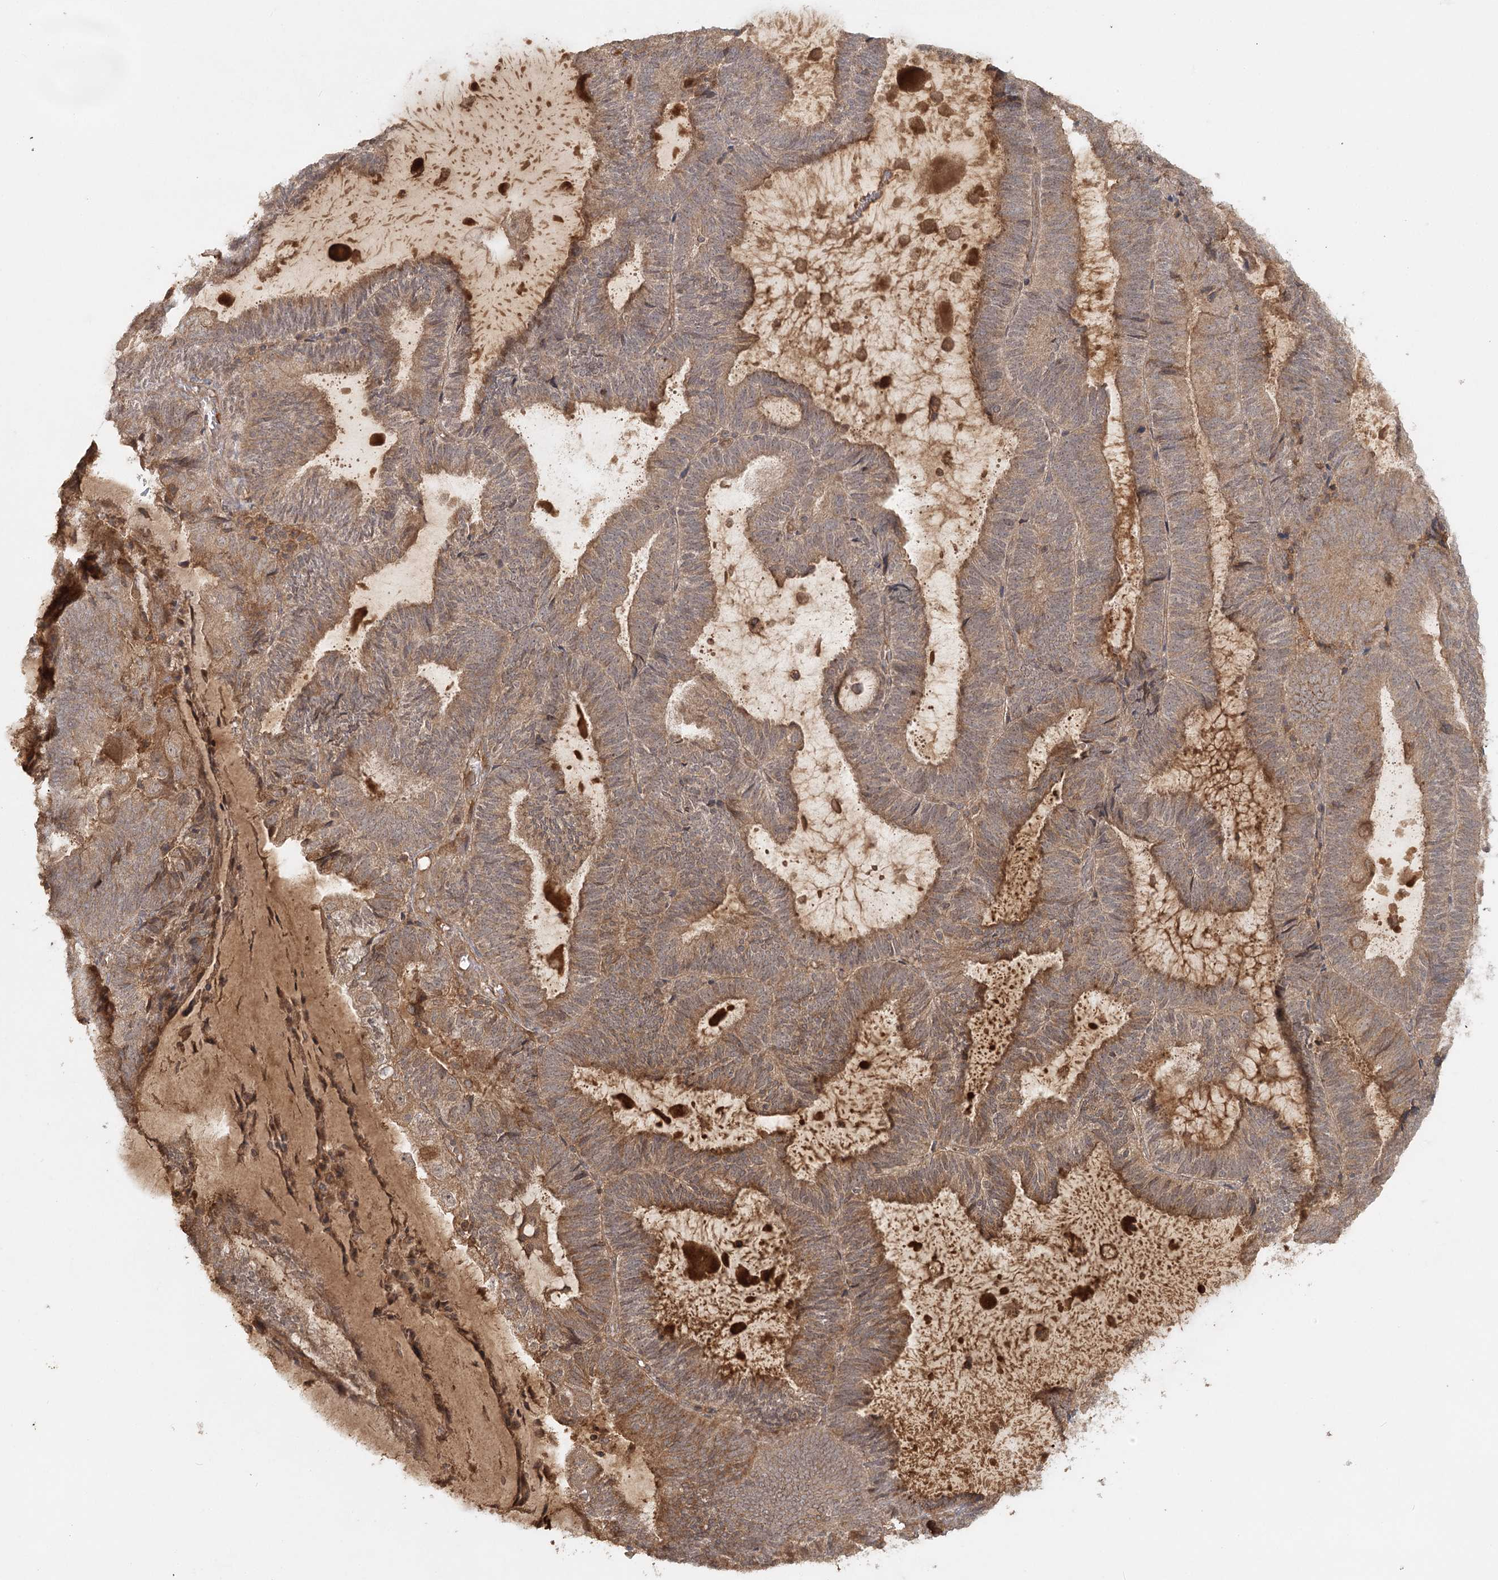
{"staining": {"intensity": "moderate", "quantity": ">75%", "location": "cytoplasmic/membranous"}, "tissue": "endometrial cancer", "cell_type": "Tumor cells", "image_type": "cancer", "snomed": [{"axis": "morphology", "description": "Adenocarcinoma, NOS"}, {"axis": "topography", "description": "Endometrium"}], "caption": "Immunohistochemistry (DAB) staining of human adenocarcinoma (endometrial) demonstrates moderate cytoplasmic/membranous protein expression in about >75% of tumor cells. (IHC, brightfield microscopy, high magnification).", "gene": "ARL13A", "patient": {"sex": "female", "age": 81}}